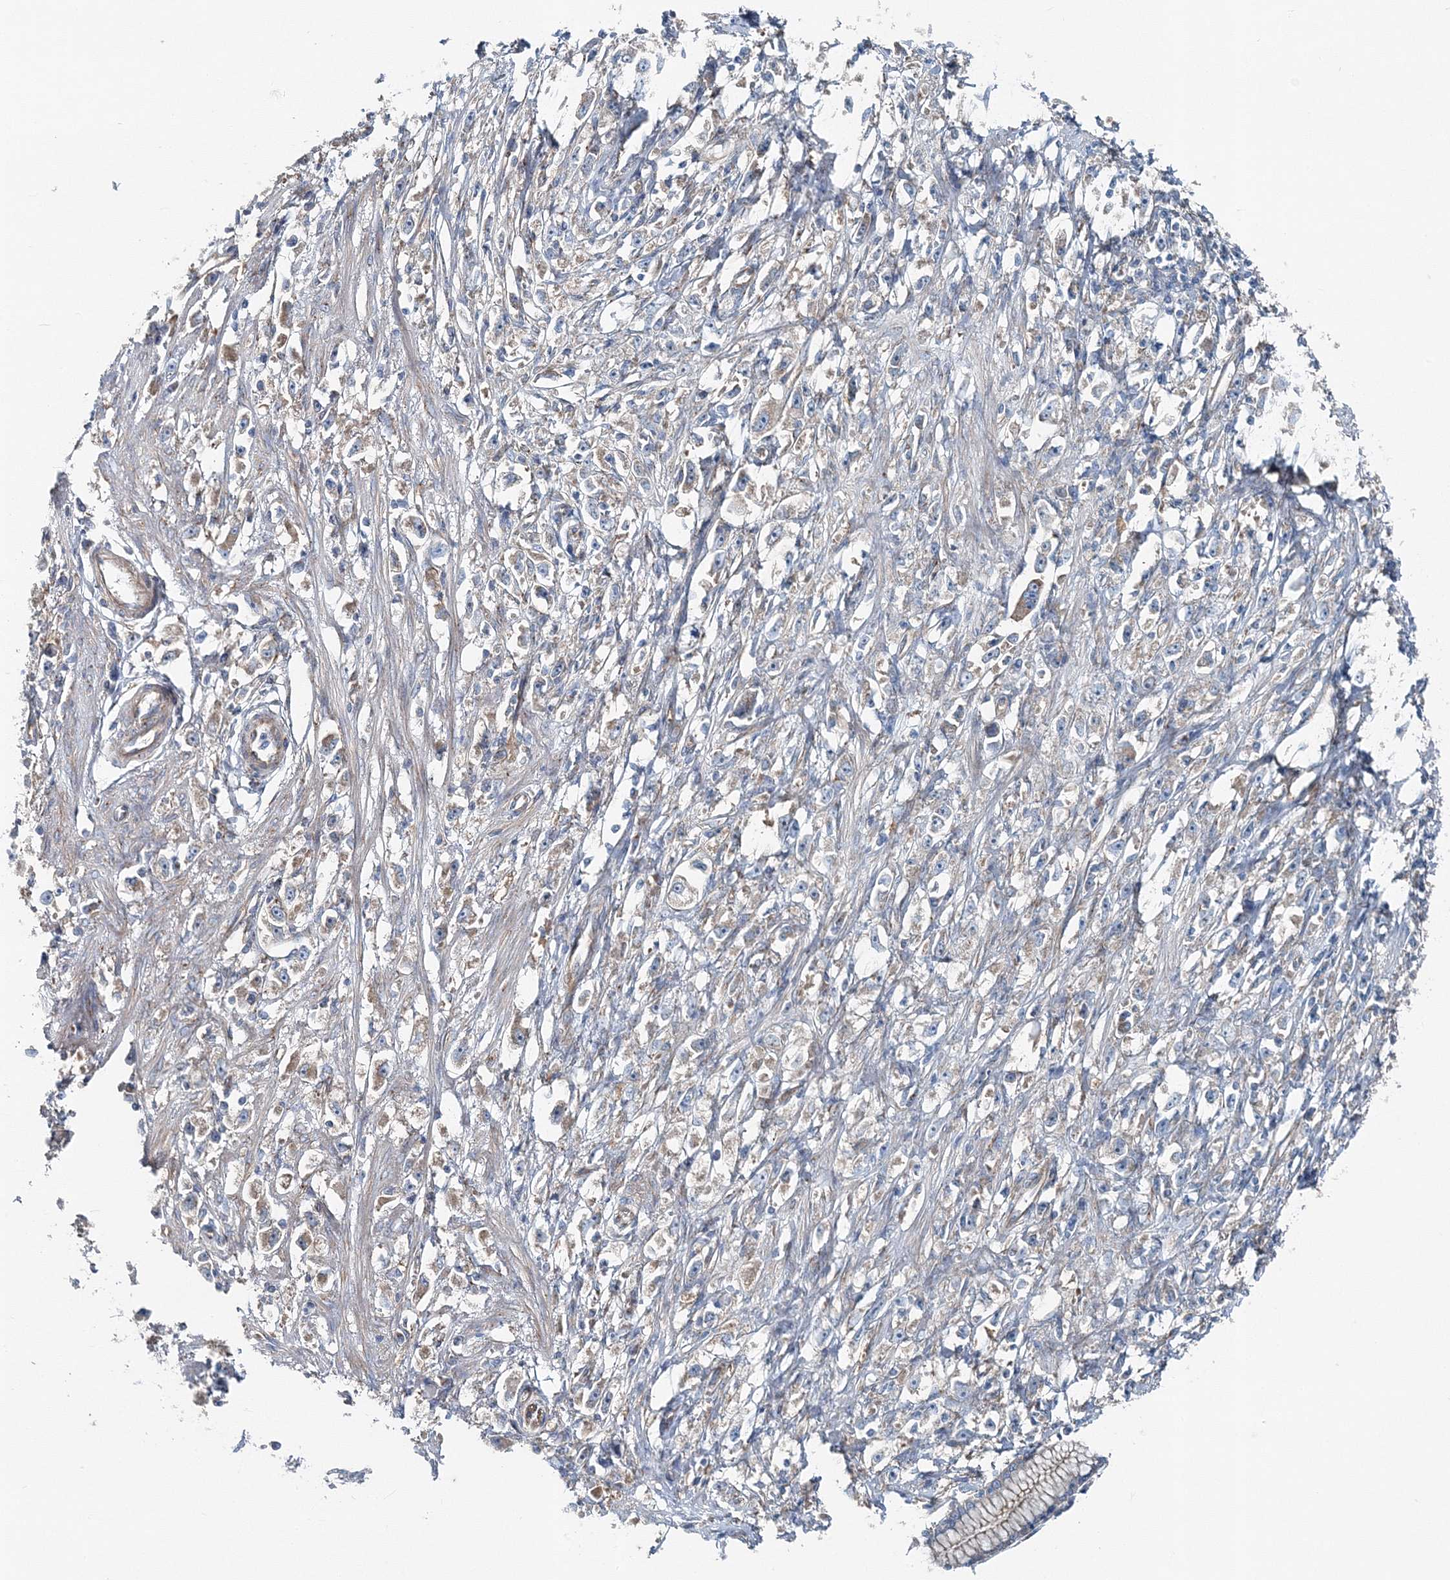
{"staining": {"intensity": "weak", "quantity": "<25%", "location": "cytoplasmic/membranous"}, "tissue": "stomach cancer", "cell_type": "Tumor cells", "image_type": "cancer", "snomed": [{"axis": "morphology", "description": "Adenocarcinoma, NOS"}, {"axis": "topography", "description": "Stomach"}], "caption": "This is an IHC histopathology image of human adenocarcinoma (stomach). There is no expression in tumor cells.", "gene": "MPHOSPH9", "patient": {"sex": "female", "age": 59}}